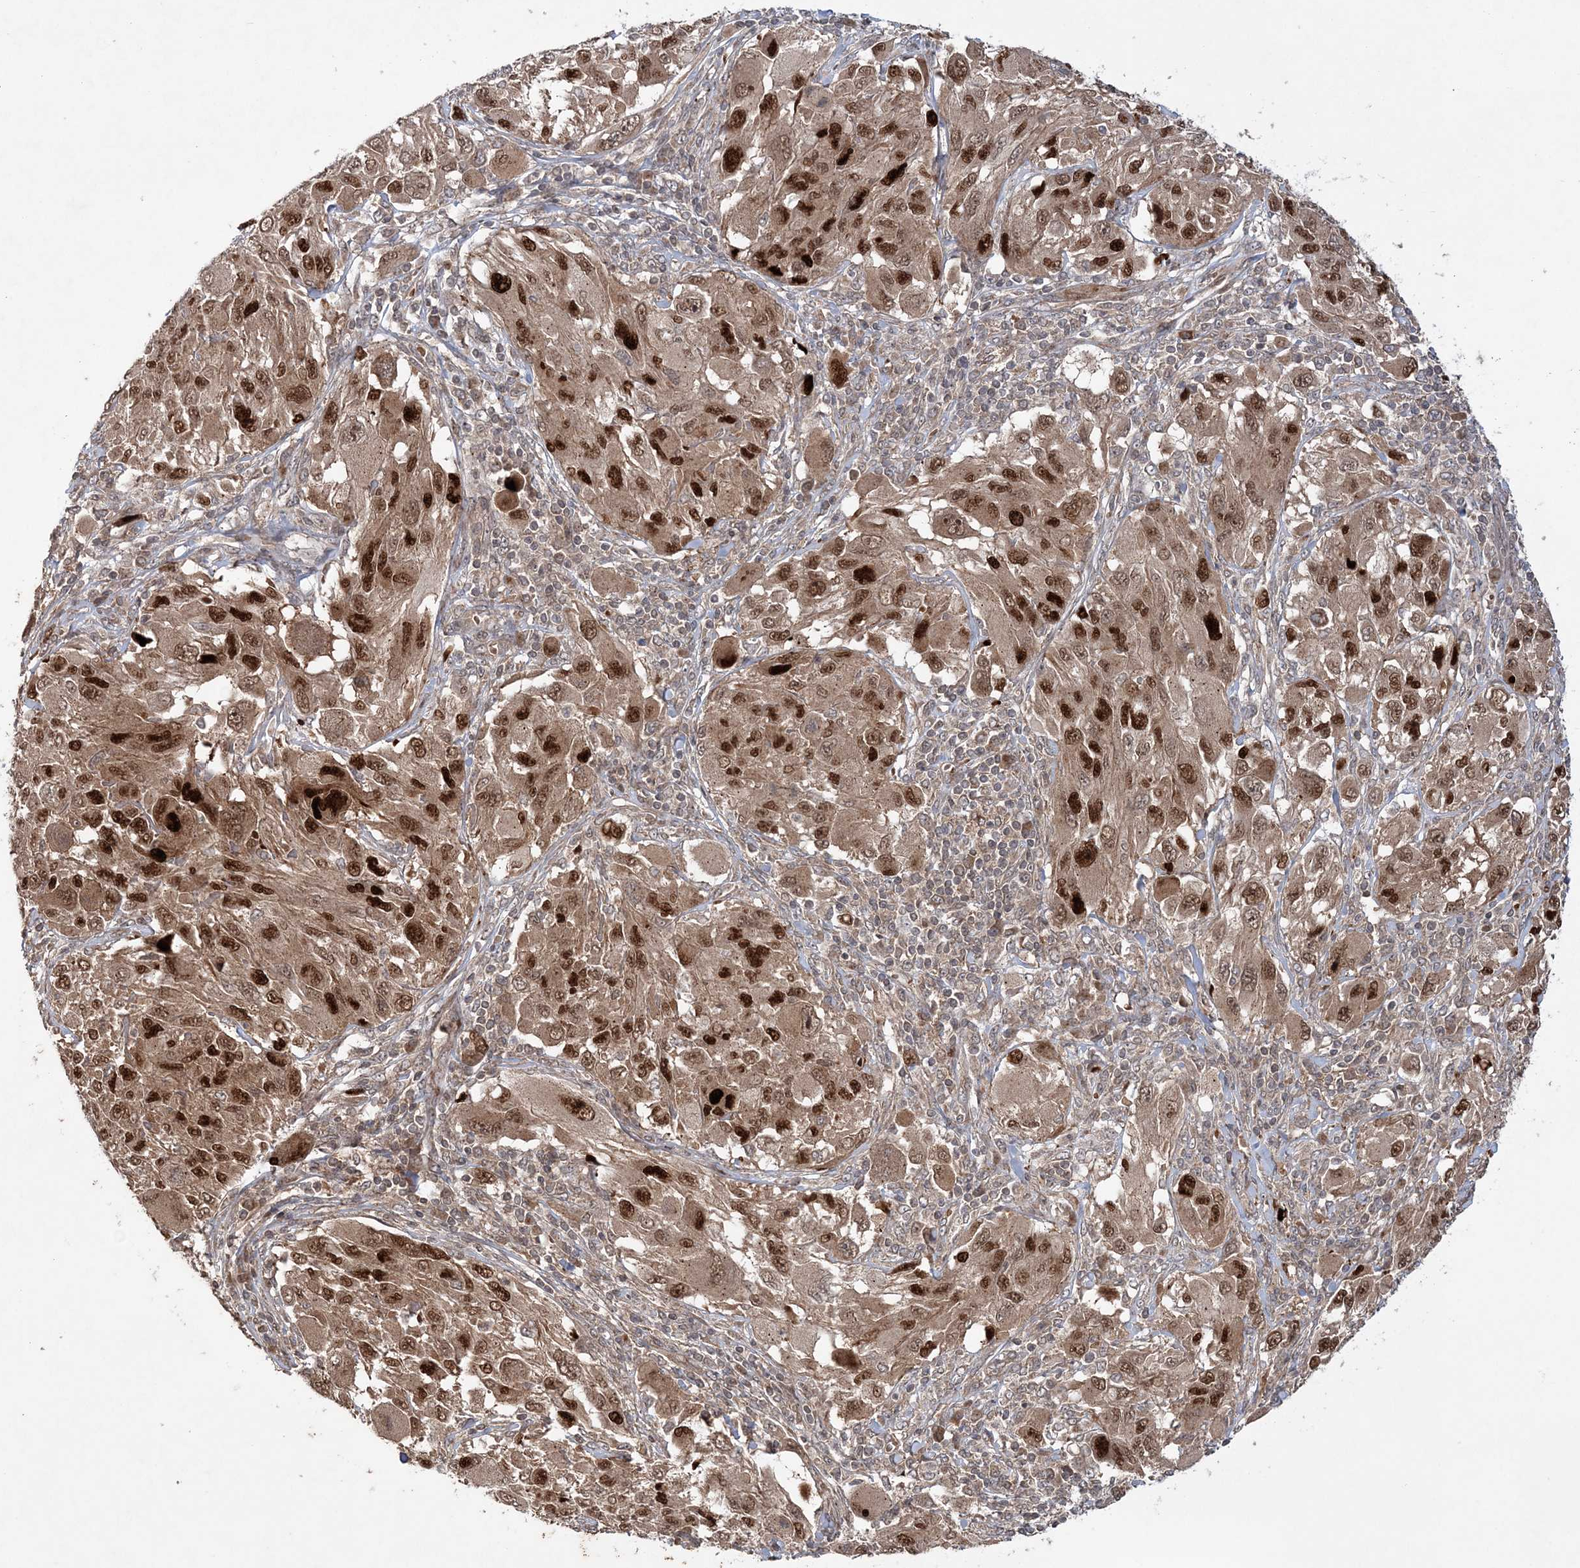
{"staining": {"intensity": "strong", "quantity": ">75%", "location": "cytoplasmic/membranous,nuclear"}, "tissue": "melanoma", "cell_type": "Tumor cells", "image_type": "cancer", "snomed": [{"axis": "morphology", "description": "Malignant melanoma, NOS"}, {"axis": "topography", "description": "Skin"}], "caption": "A micrograph showing strong cytoplasmic/membranous and nuclear staining in approximately >75% of tumor cells in melanoma, as visualized by brown immunohistochemical staining.", "gene": "UBTD2", "patient": {"sex": "female", "age": 91}}